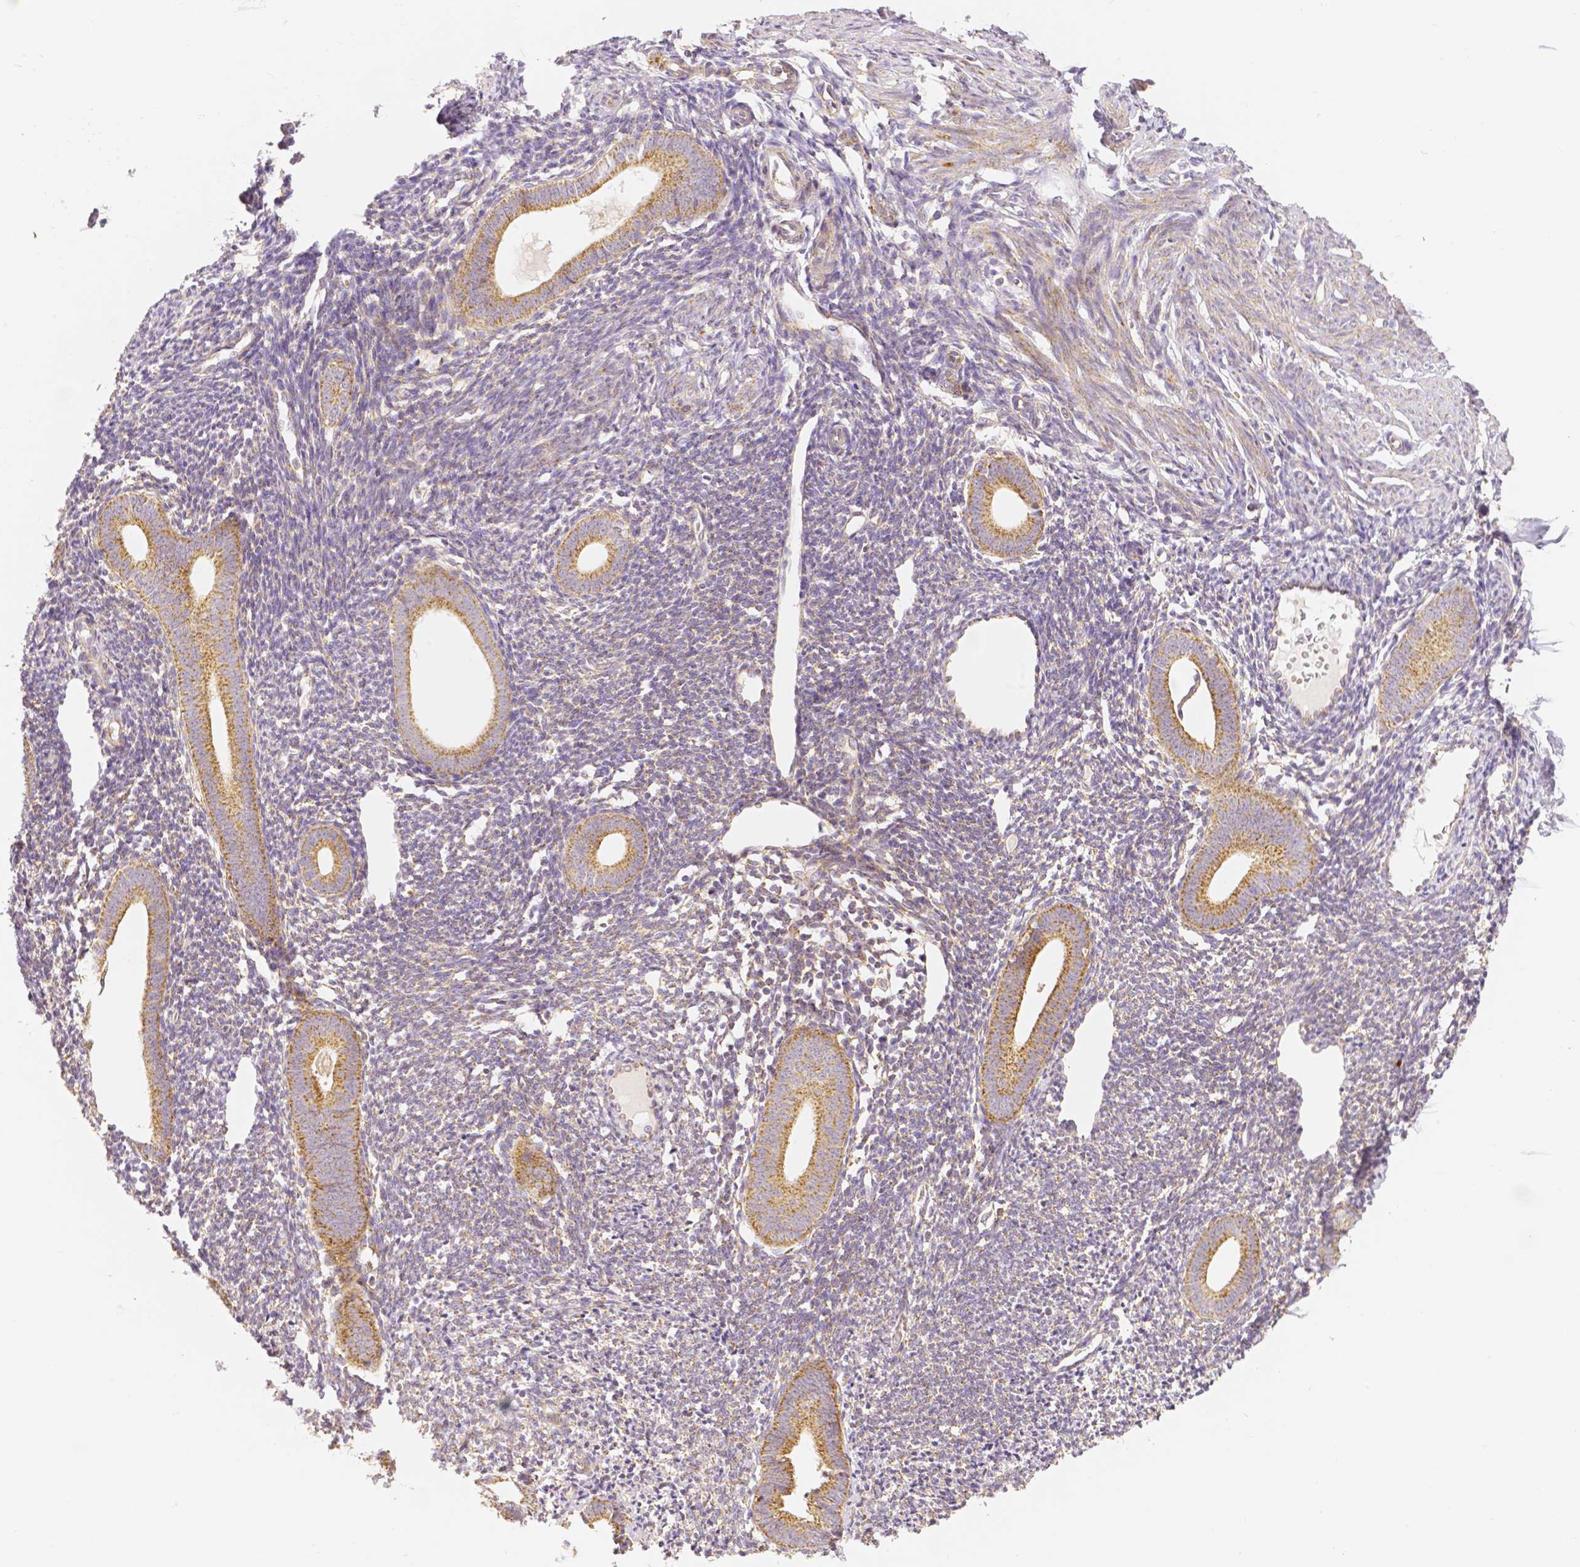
{"staining": {"intensity": "moderate", "quantity": "<25%", "location": "cytoplasmic/membranous"}, "tissue": "endometrium", "cell_type": "Cells in endometrial stroma", "image_type": "normal", "snomed": [{"axis": "morphology", "description": "Normal tissue, NOS"}, {"axis": "topography", "description": "Endometrium"}], "caption": "The micrograph demonstrates staining of normal endometrium, revealing moderate cytoplasmic/membranous protein staining (brown color) within cells in endometrial stroma.", "gene": "RHOT1", "patient": {"sex": "female", "age": 39}}